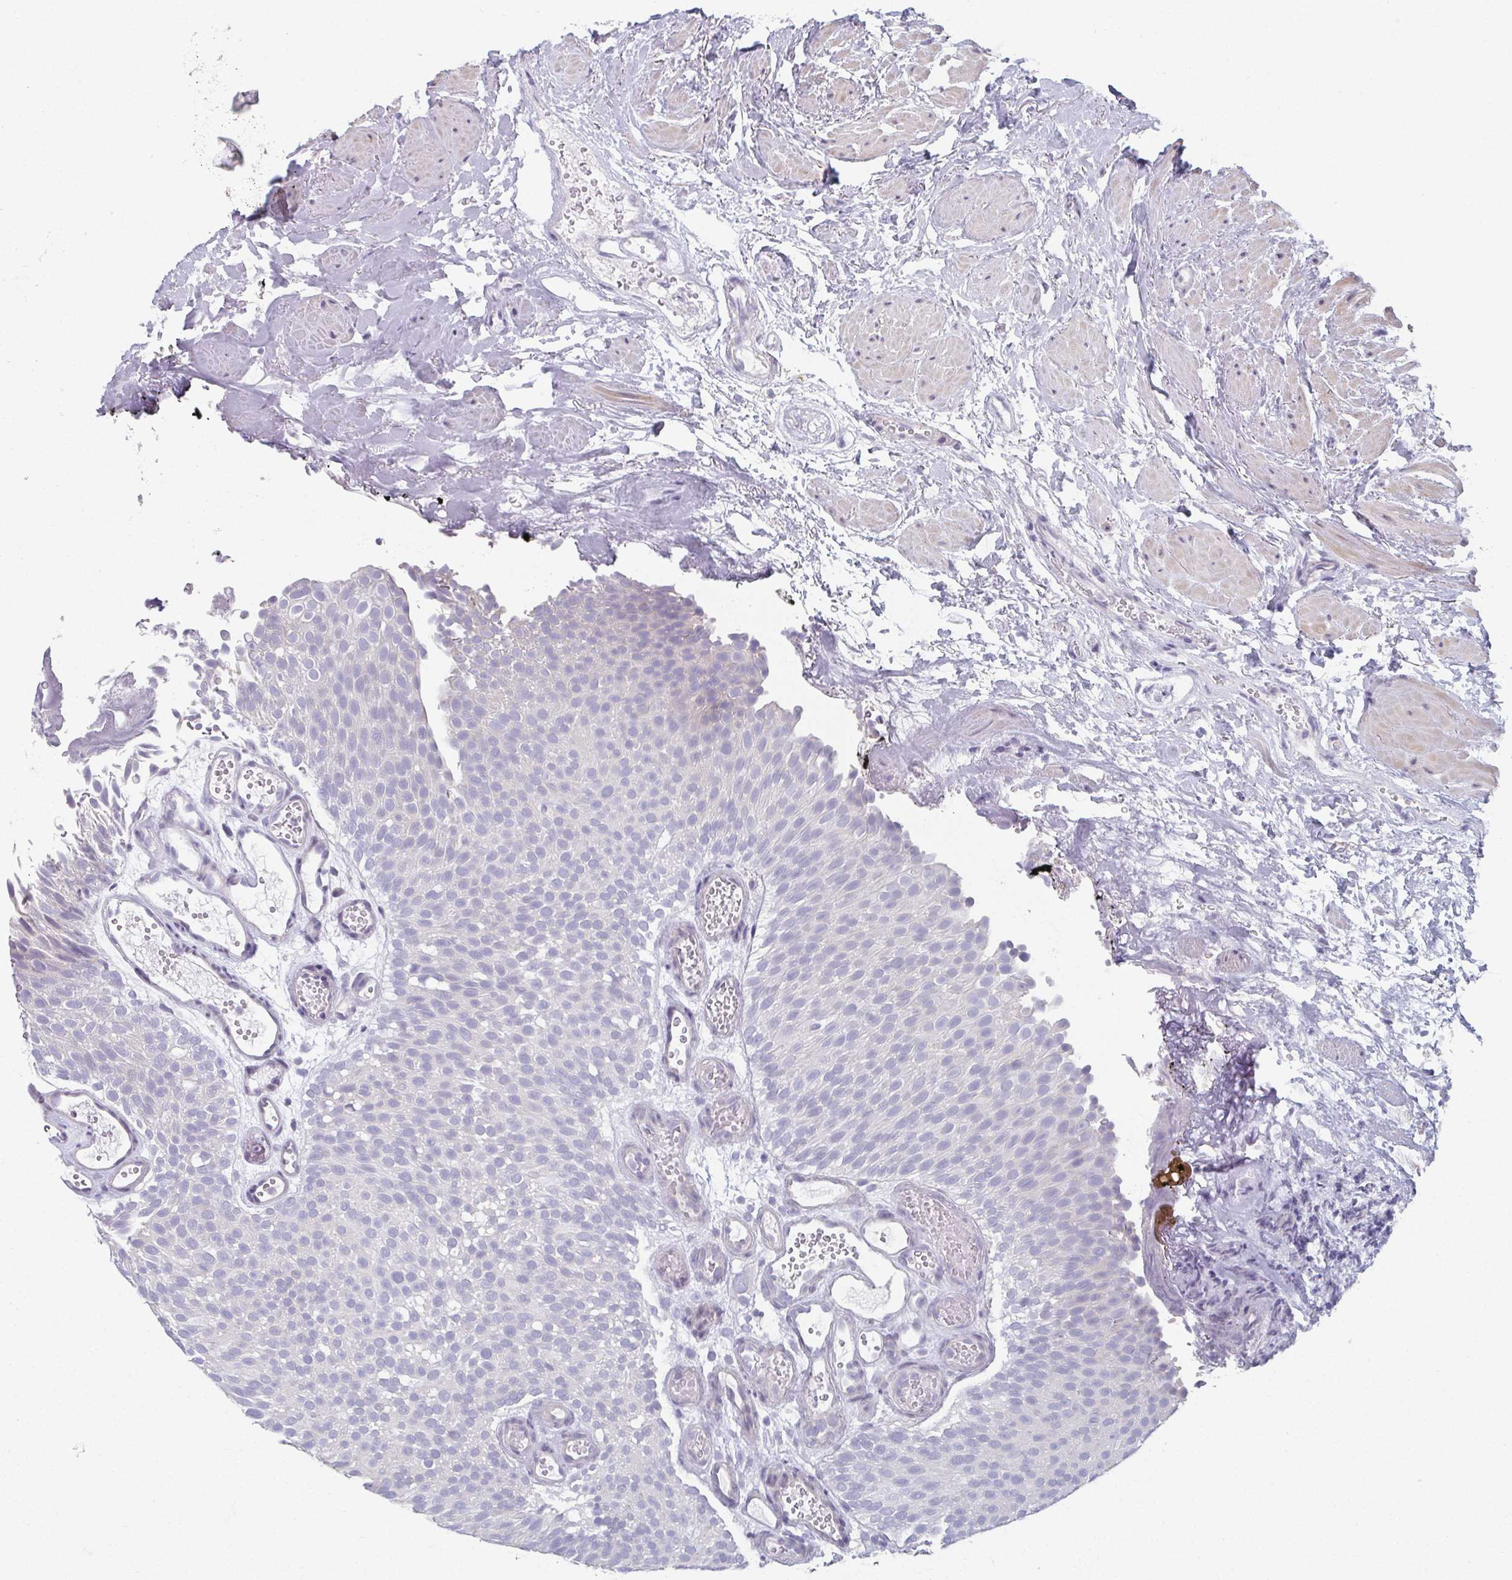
{"staining": {"intensity": "negative", "quantity": "none", "location": "none"}, "tissue": "urothelial cancer", "cell_type": "Tumor cells", "image_type": "cancer", "snomed": [{"axis": "morphology", "description": "Urothelial carcinoma, Low grade"}, {"axis": "topography", "description": "Urinary bladder"}], "caption": "Tumor cells show no significant protein positivity in urothelial cancer.", "gene": "CAMKV", "patient": {"sex": "male", "age": 78}}